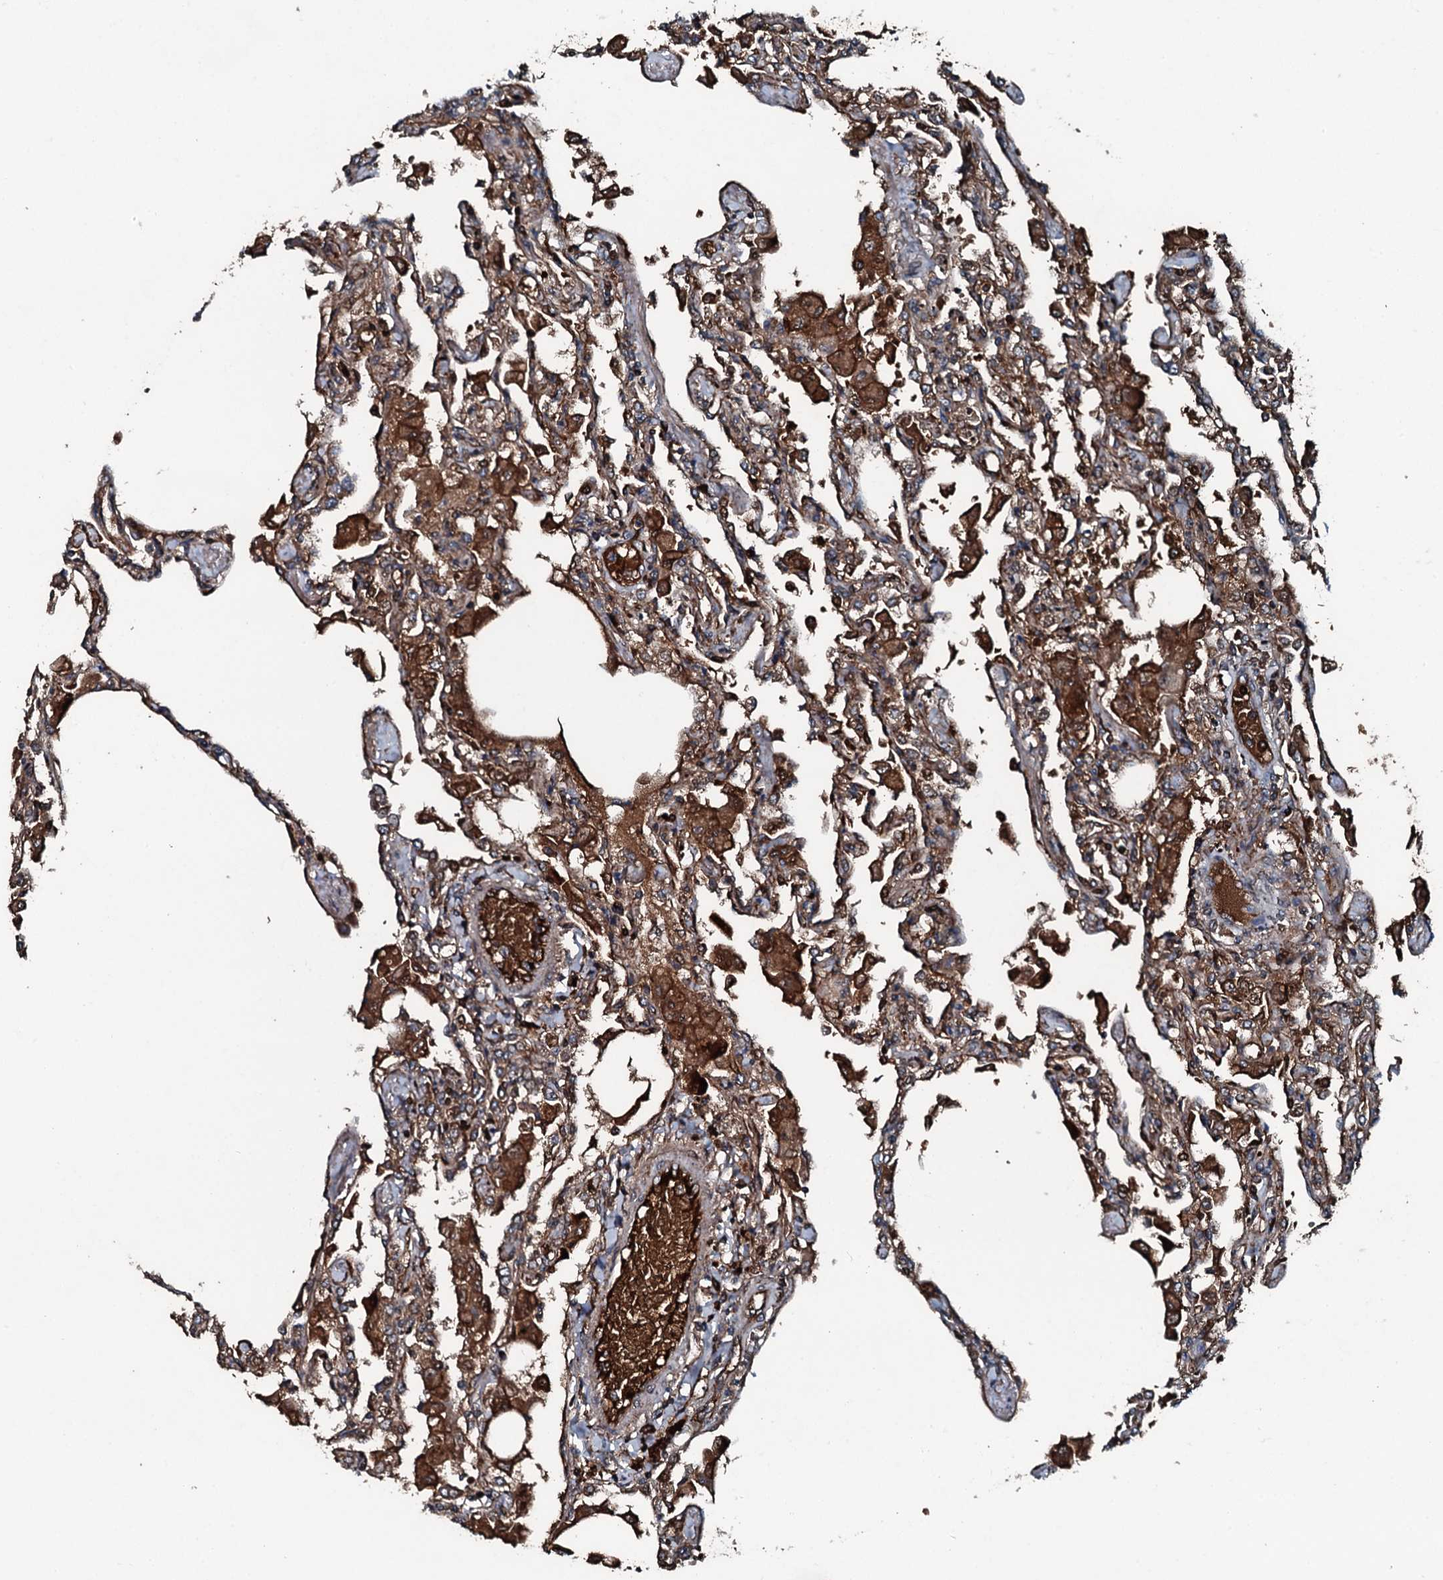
{"staining": {"intensity": "moderate", "quantity": ">75%", "location": "cytoplasmic/membranous"}, "tissue": "lung", "cell_type": "Alveolar cells", "image_type": "normal", "snomed": [{"axis": "morphology", "description": "Normal tissue, NOS"}, {"axis": "topography", "description": "Bronchus"}, {"axis": "topography", "description": "Lung"}], "caption": "The immunohistochemical stain shows moderate cytoplasmic/membranous positivity in alveolar cells of normal lung.", "gene": "TRIM7", "patient": {"sex": "female", "age": 49}}